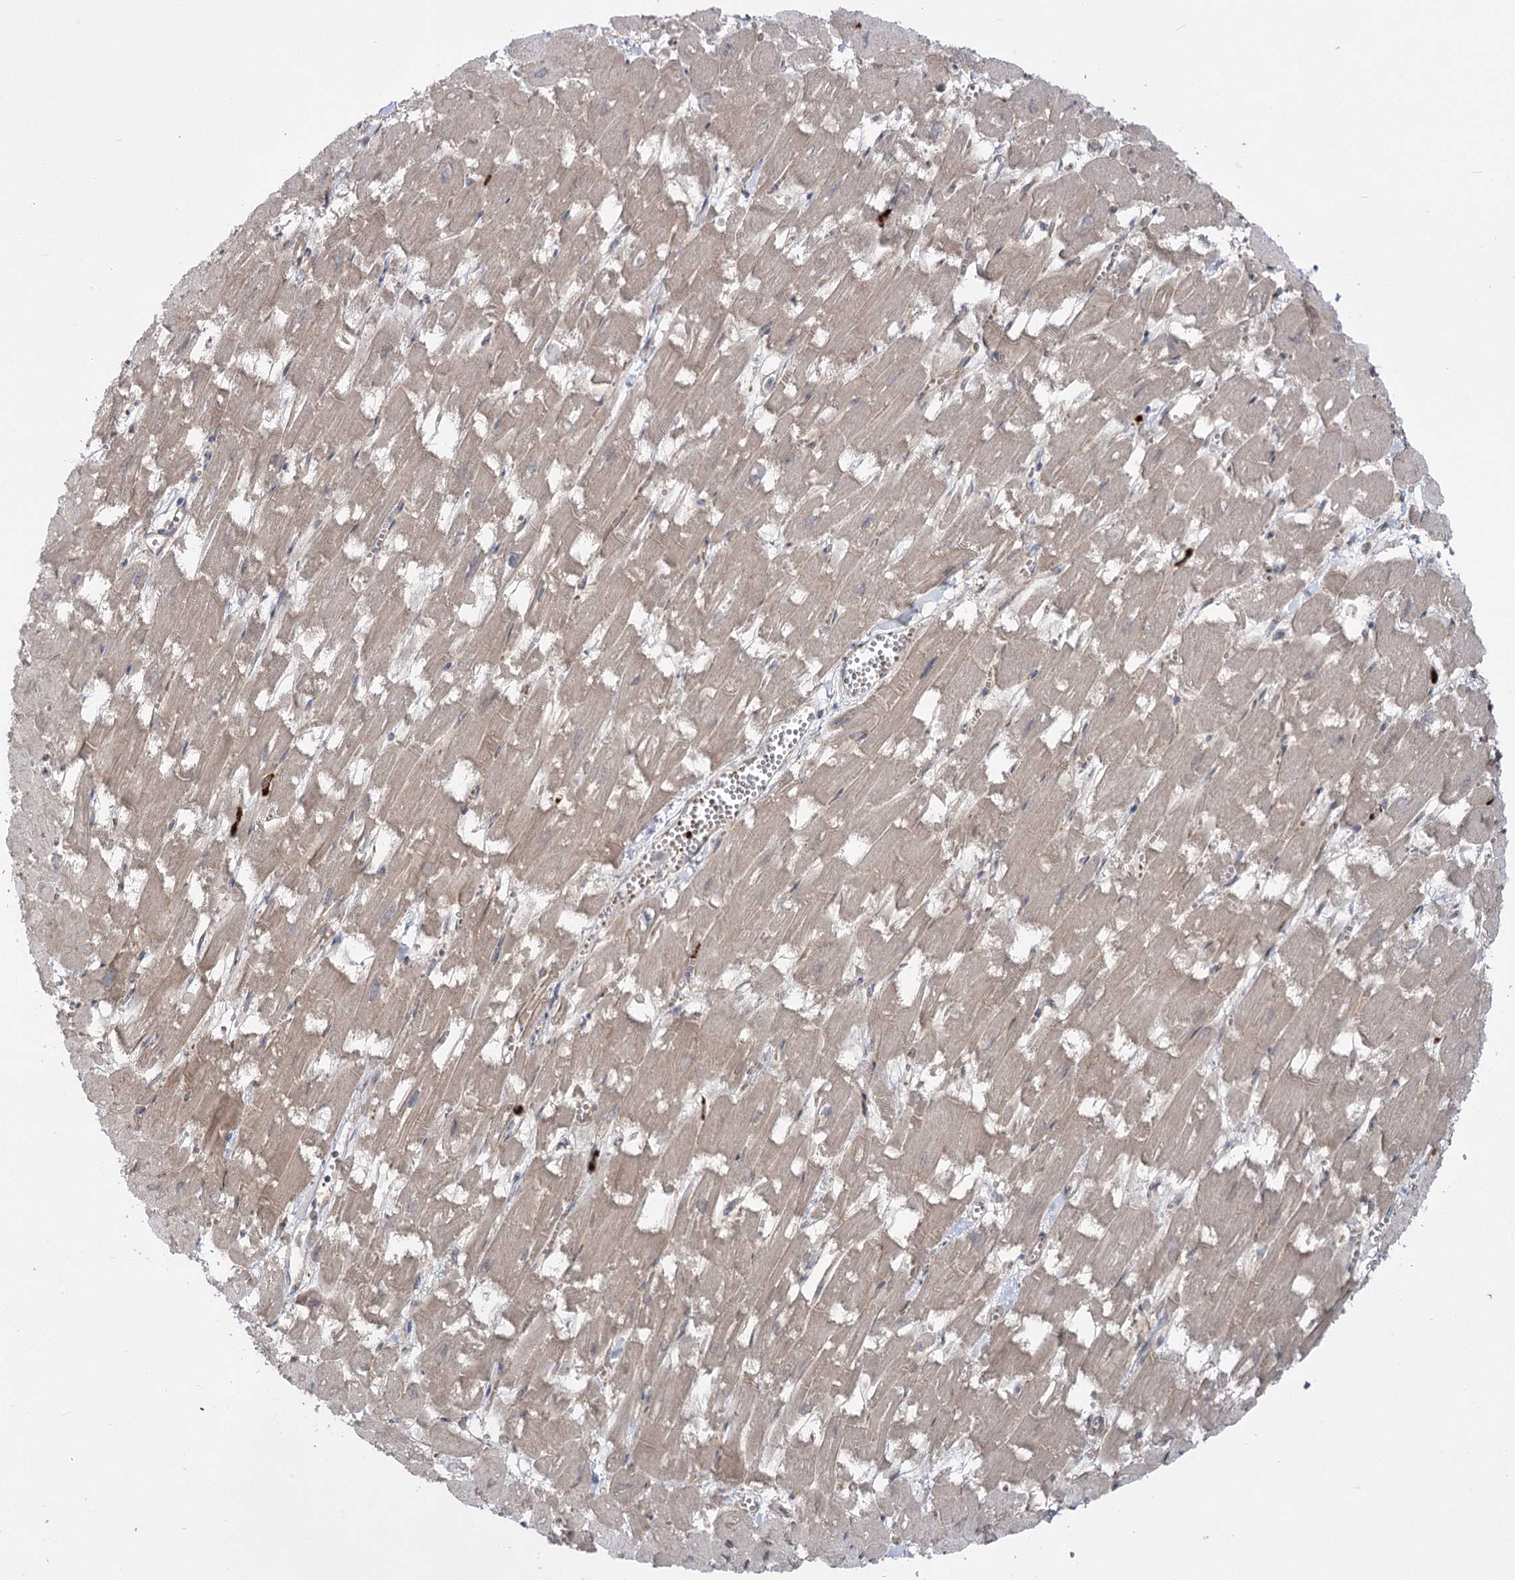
{"staining": {"intensity": "weak", "quantity": ">75%", "location": "cytoplasmic/membranous"}, "tissue": "heart muscle", "cell_type": "Cardiomyocytes", "image_type": "normal", "snomed": [{"axis": "morphology", "description": "Normal tissue, NOS"}, {"axis": "topography", "description": "Heart"}], "caption": "Protein positivity by immunohistochemistry shows weak cytoplasmic/membranous staining in about >75% of cardiomyocytes in unremarkable heart muscle.", "gene": "PLEKHA5", "patient": {"sex": "male", "age": 54}}